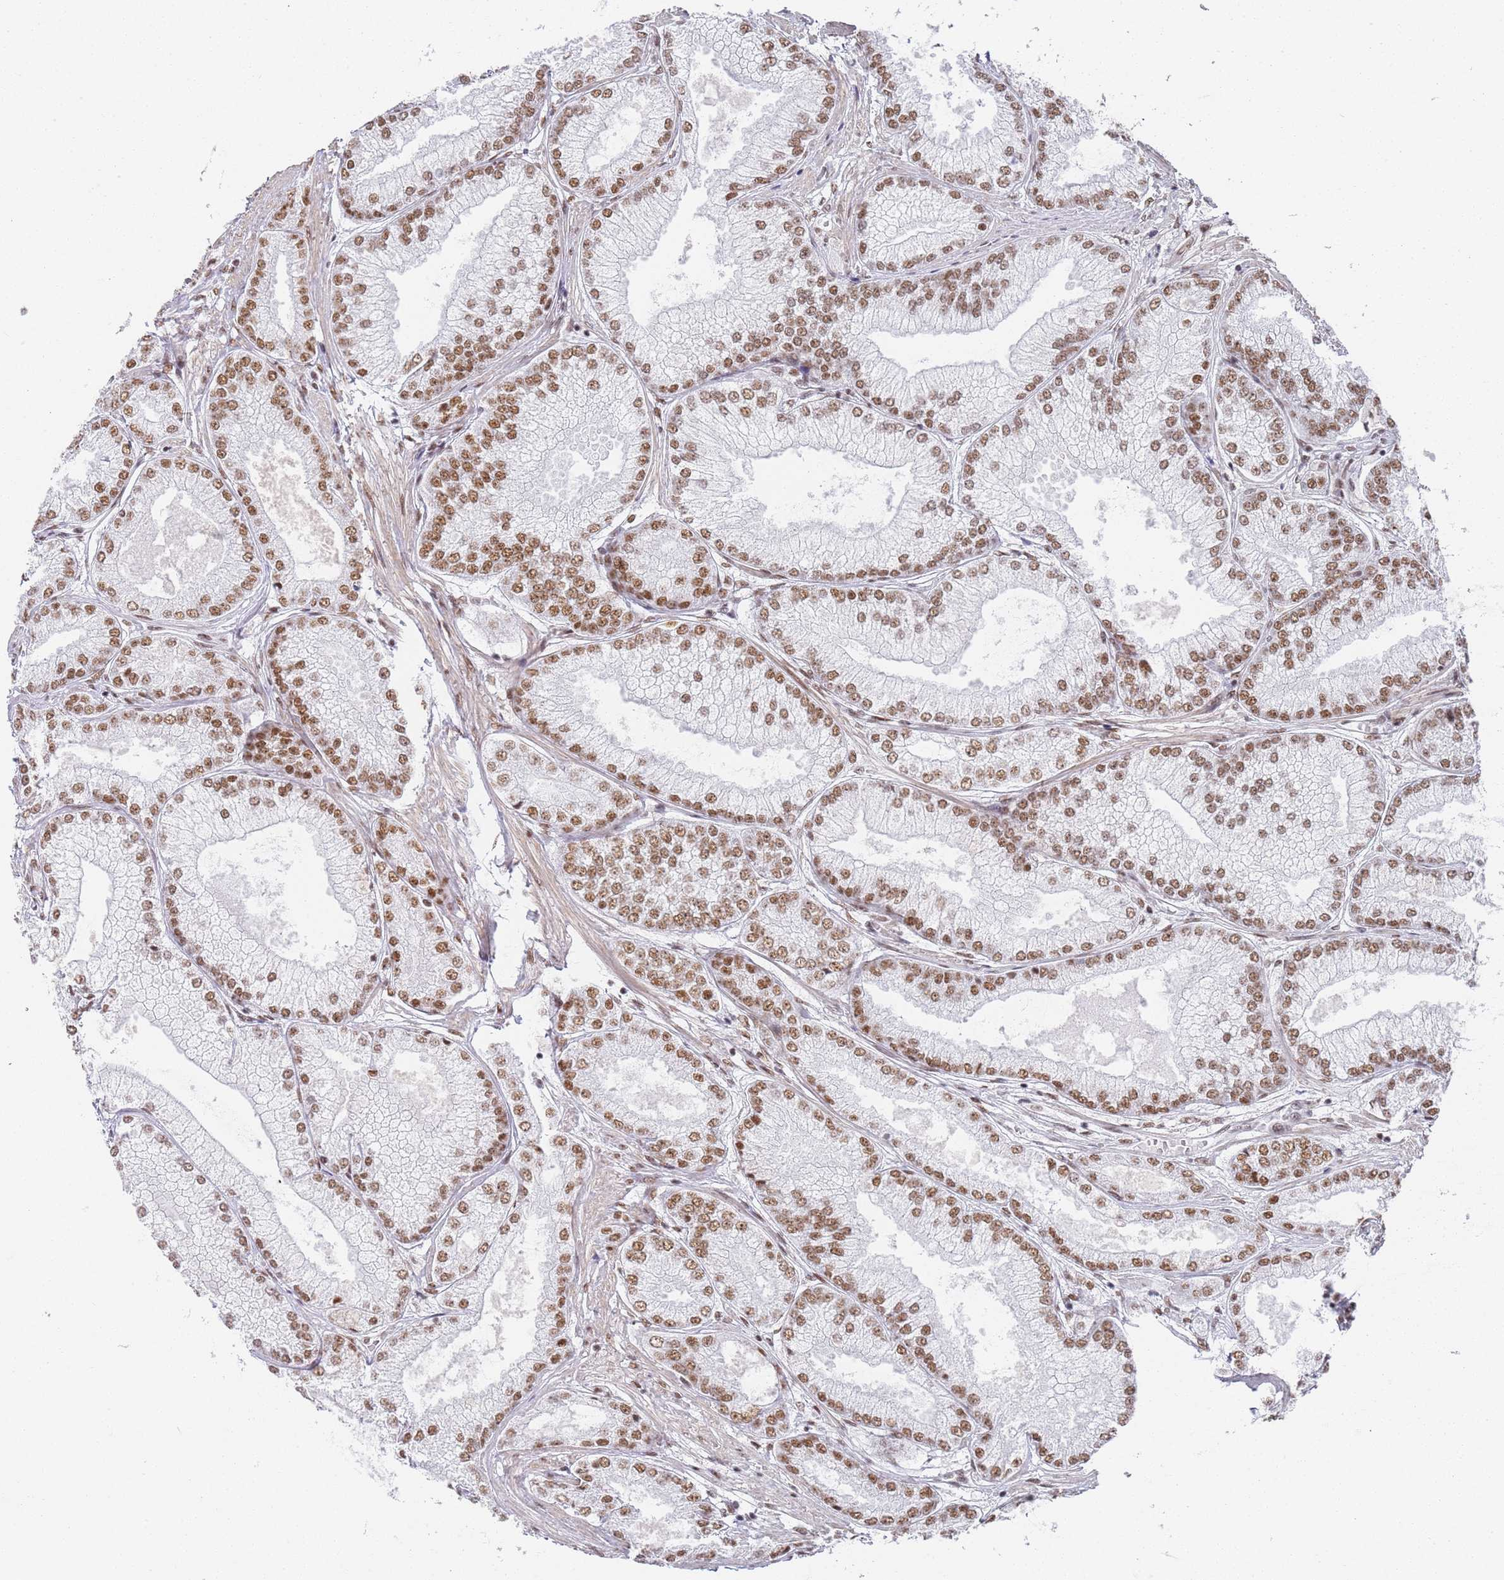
{"staining": {"intensity": "moderate", "quantity": ">75%", "location": "nuclear"}, "tissue": "prostate cancer", "cell_type": "Tumor cells", "image_type": "cancer", "snomed": [{"axis": "morphology", "description": "Adenocarcinoma, High grade"}, {"axis": "topography", "description": "Prostate"}], "caption": "A photomicrograph of human adenocarcinoma (high-grade) (prostate) stained for a protein demonstrates moderate nuclear brown staining in tumor cells.", "gene": "AKAP8L", "patient": {"sex": "male", "age": 71}}